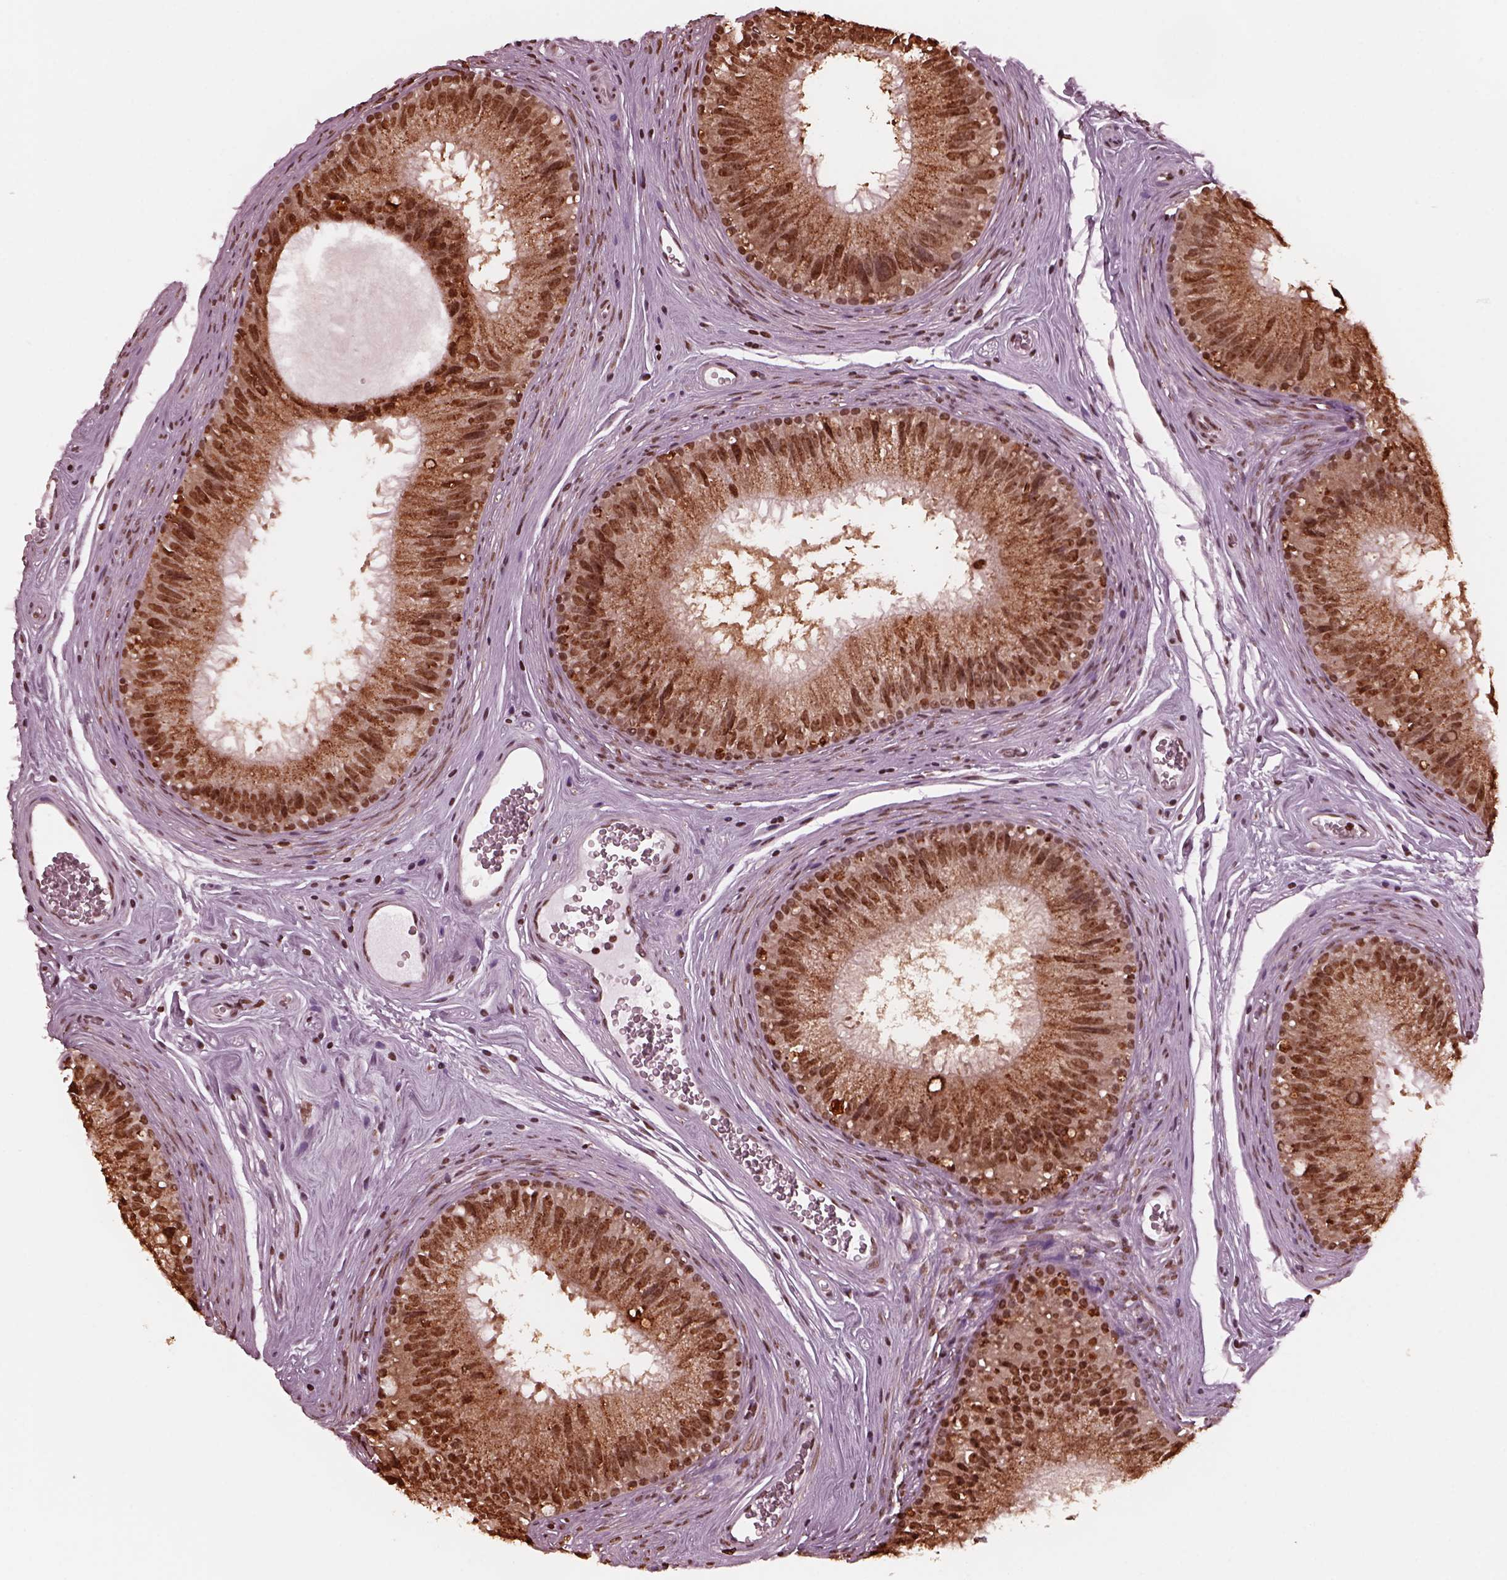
{"staining": {"intensity": "moderate", "quantity": ">75%", "location": "cytoplasmic/membranous,nuclear"}, "tissue": "epididymis", "cell_type": "Glandular cells", "image_type": "normal", "snomed": [{"axis": "morphology", "description": "Normal tissue, NOS"}, {"axis": "topography", "description": "Epididymis"}], "caption": "A brown stain highlights moderate cytoplasmic/membranous,nuclear positivity of a protein in glandular cells of benign human epididymis. (IHC, brightfield microscopy, high magnification).", "gene": "NSD1", "patient": {"sex": "male", "age": 37}}